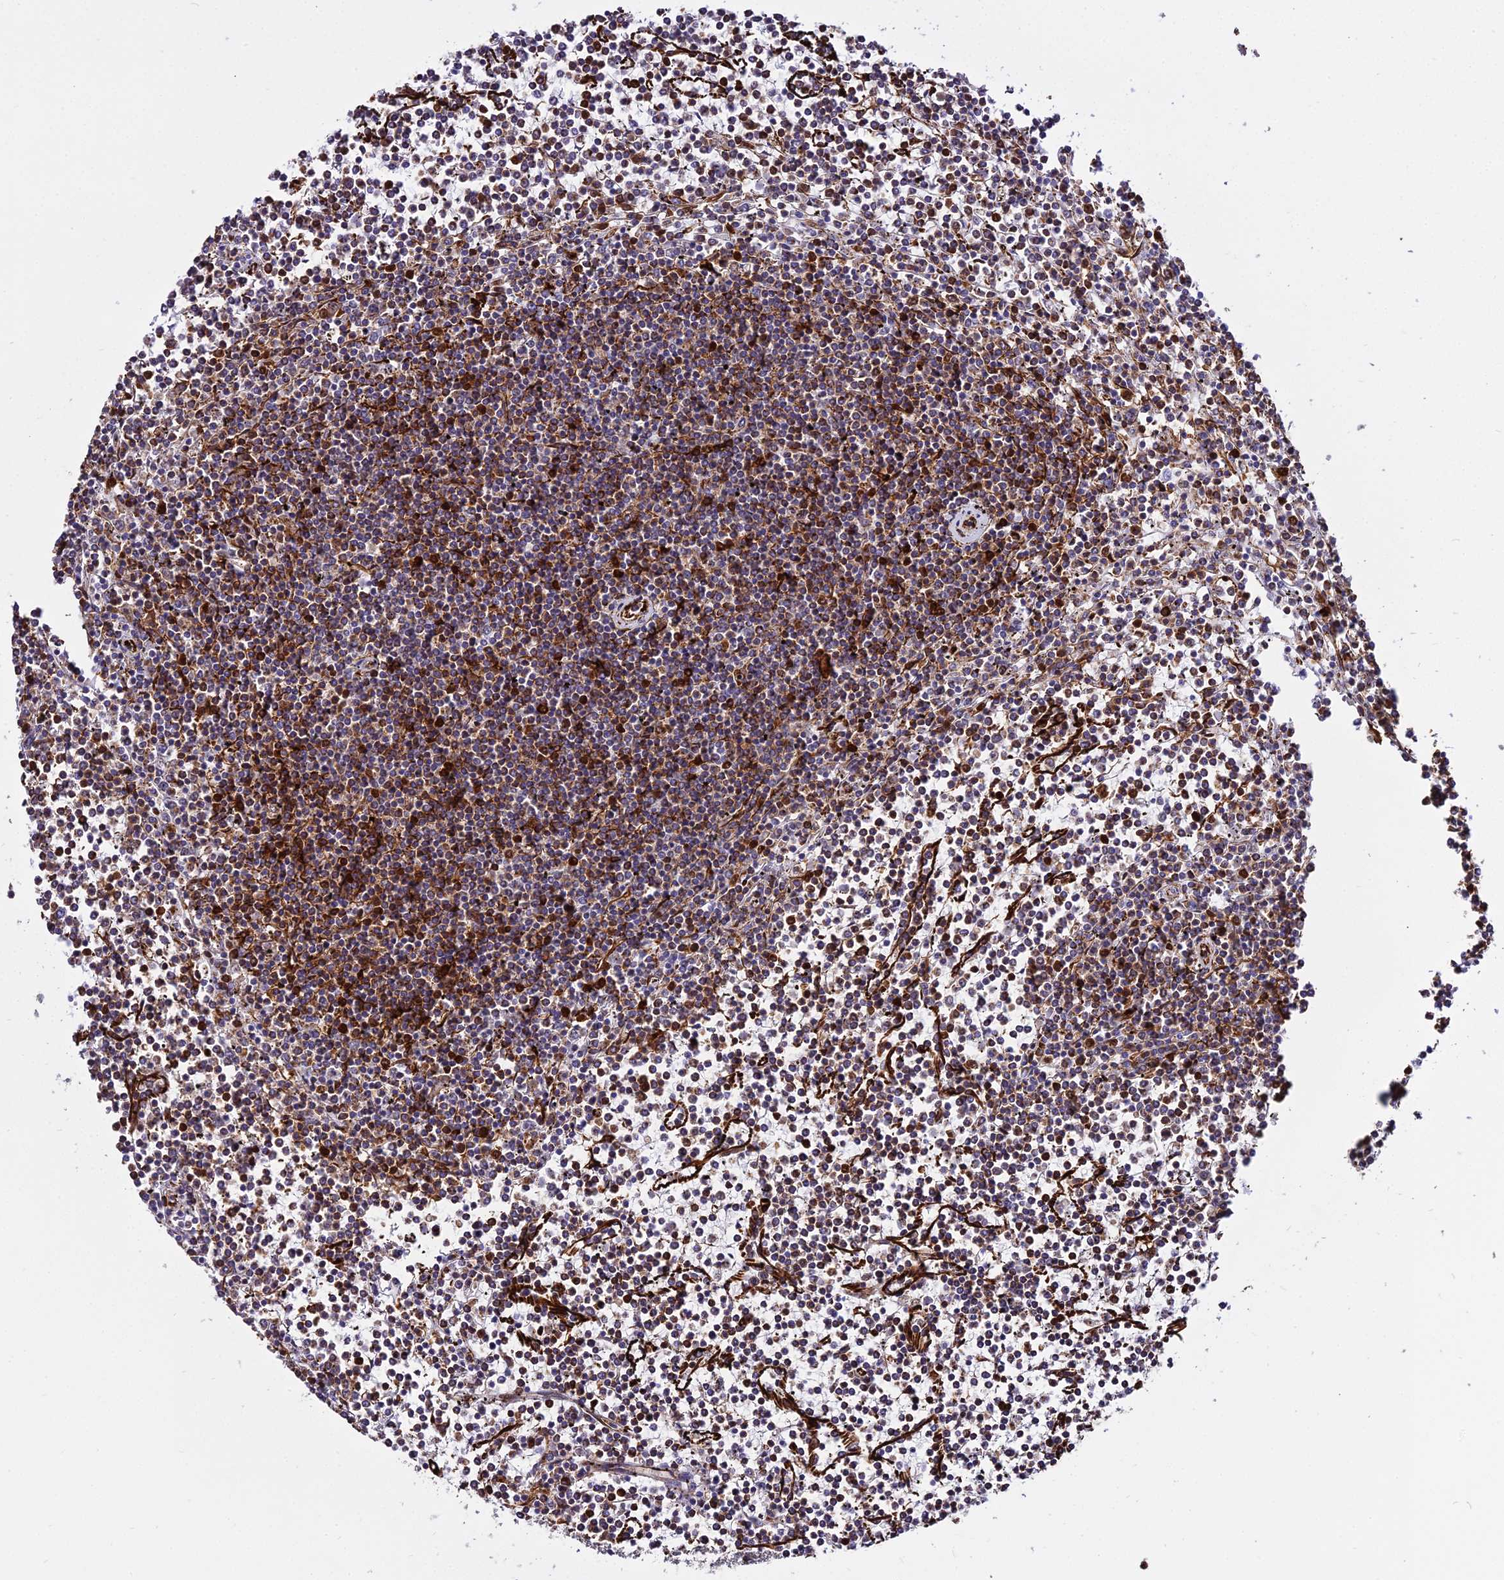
{"staining": {"intensity": "strong", "quantity": "25%-75%", "location": "cytoplasmic/membranous"}, "tissue": "lymphoma", "cell_type": "Tumor cells", "image_type": "cancer", "snomed": [{"axis": "morphology", "description": "Malignant lymphoma, non-Hodgkin's type, Low grade"}, {"axis": "topography", "description": "Spleen"}], "caption": "A high-resolution micrograph shows IHC staining of low-grade malignant lymphoma, non-Hodgkin's type, which reveals strong cytoplasmic/membranous staining in about 25%-75% of tumor cells.", "gene": "PEX19", "patient": {"sex": "female", "age": 19}}